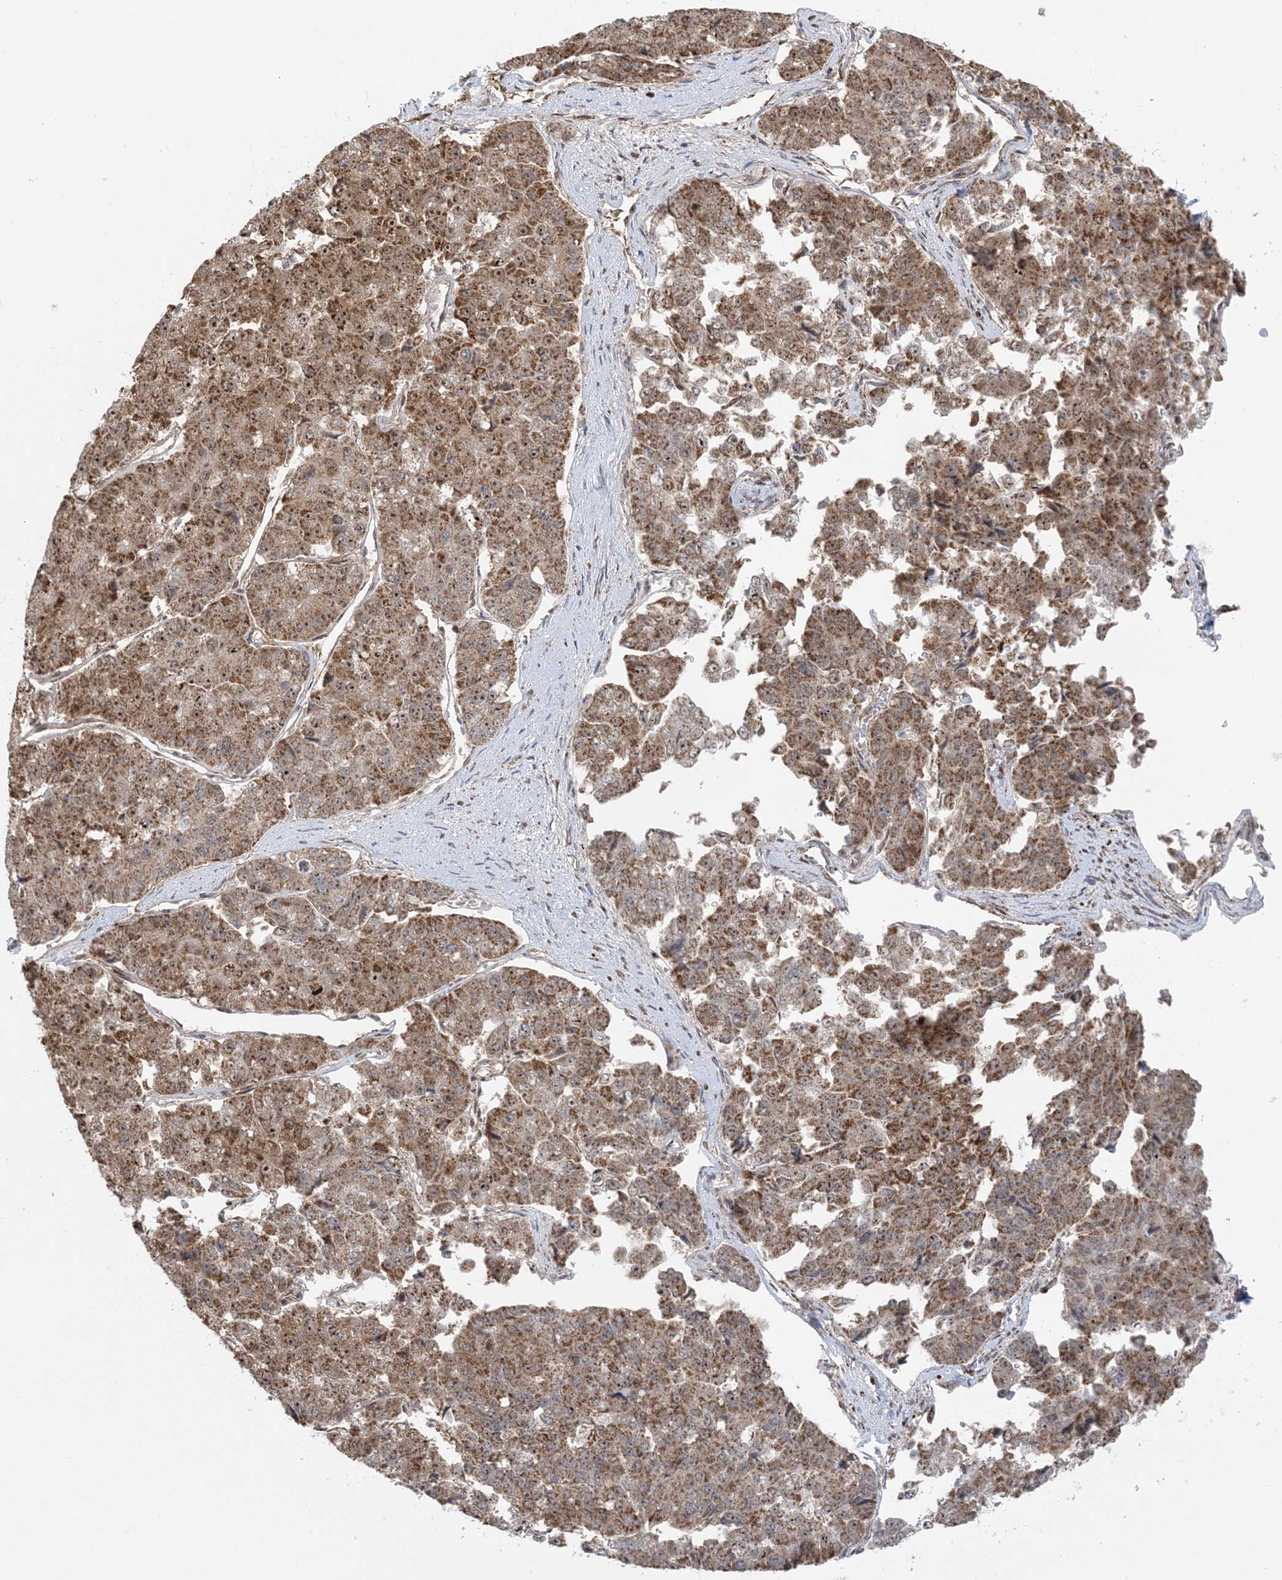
{"staining": {"intensity": "moderate", "quantity": ">75%", "location": "cytoplasmic/membranous,nuclear"}, "tissue": "pancreatic cancer", "cell_type": "Tumor cells", "image_type": "cancer", "snomed": [{"axis": "morphology", "description": "Adenocarcinoma, NOS"}, {"axis": "topography", "description": "Pancreas"}], "caption": "Protein staining of pancreatic adenocarcinoma tissue exhibits moderate cytoplasmic/membranous and nuclear staining in about >75% of tumor cells. (DAB (3,3'-diaminobenzidine) IHC with brightfield microscopy, high magnification).", "gene": "MAPKBP1", "patient": {"sex": "male", "age": 50}}